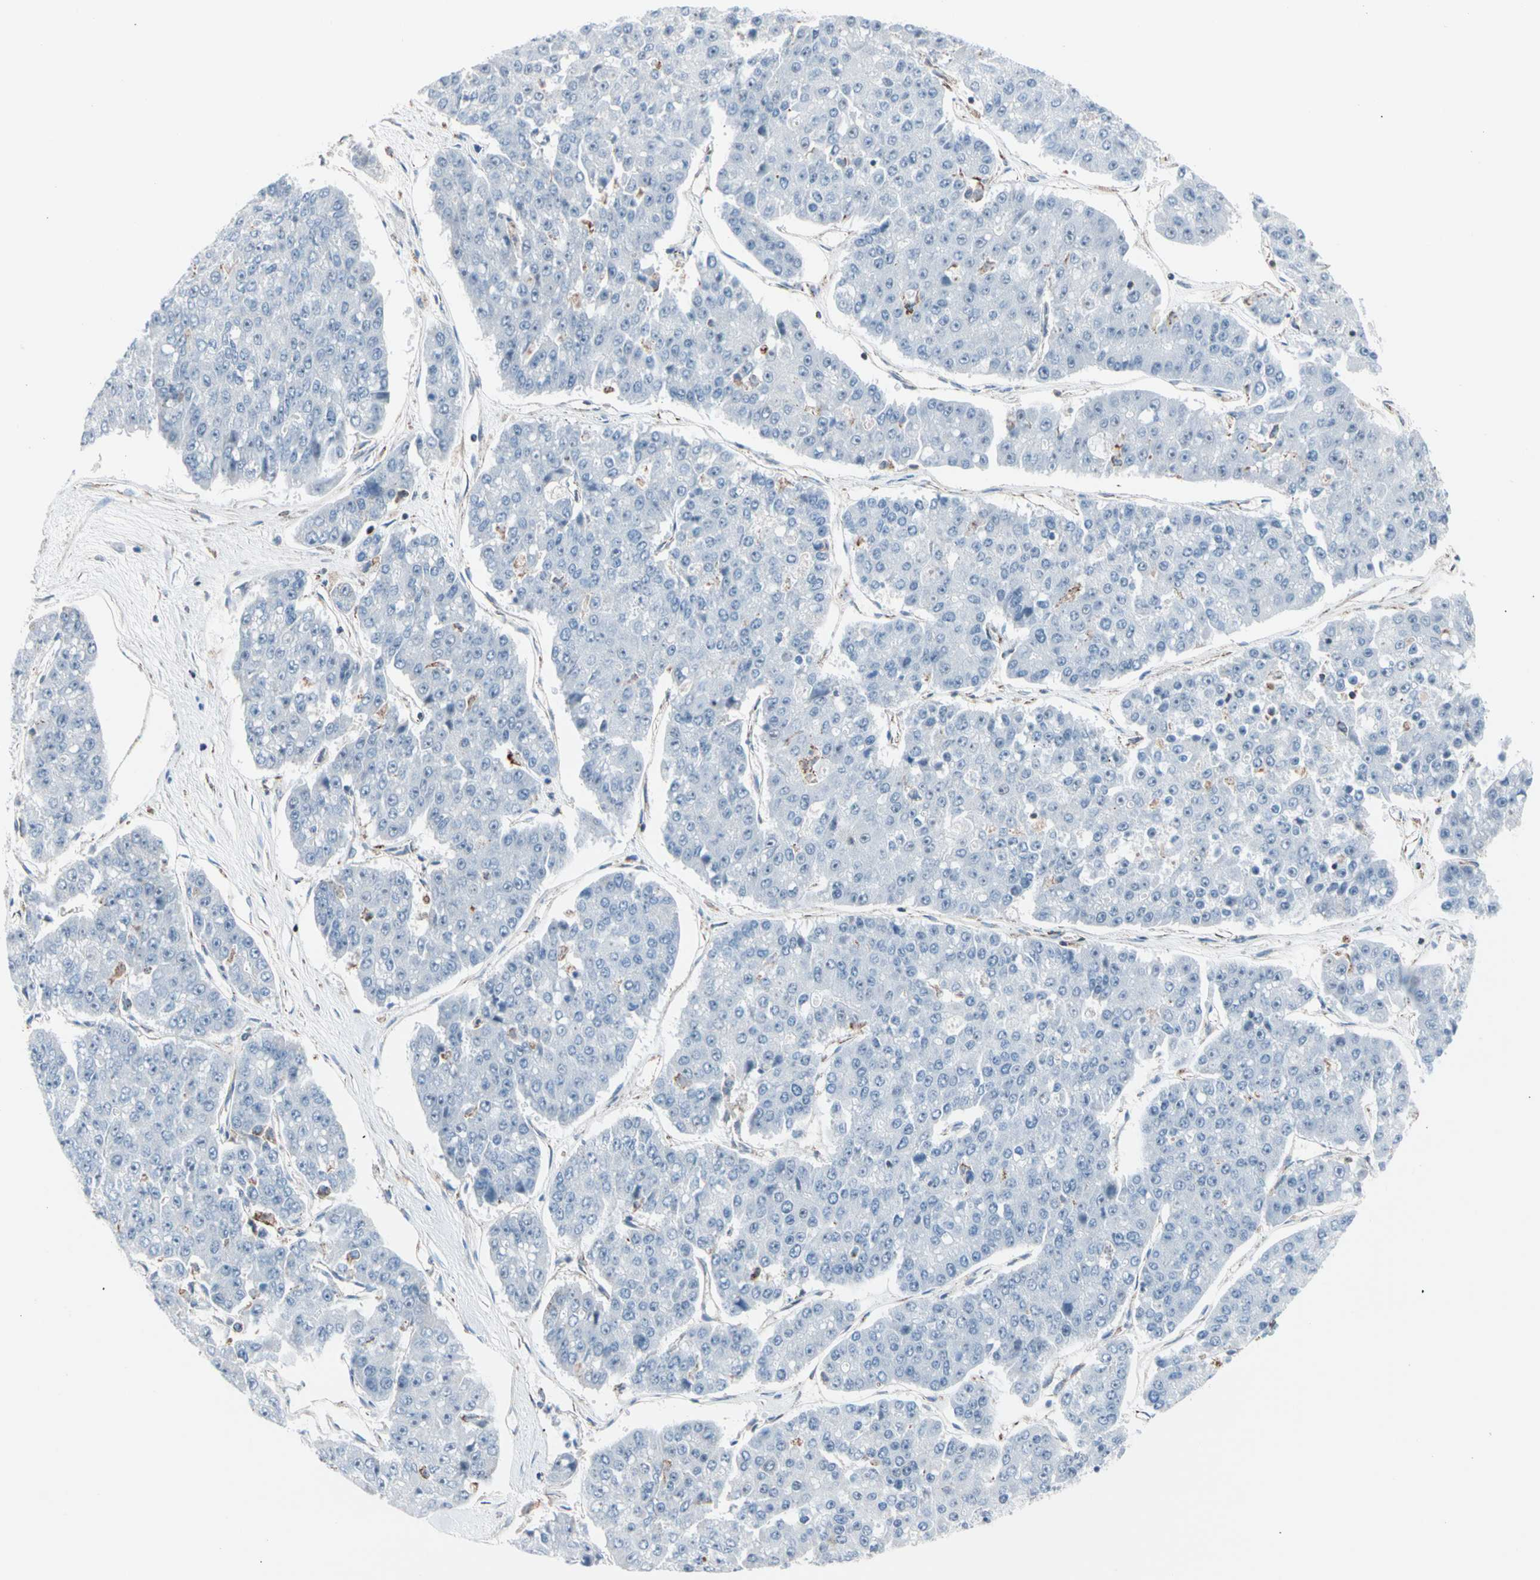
{"staining": {"intensity": "negative", "quantity": "none", "location": "none"}, "tissue": "pancreatic cancer", "cell_type": "Tumor cells", "image_type": "cancer", "snomed": [{"axis": "morphology", "description": "Adenocarcinoma, NOS"}, {"axis": "topography", "description": "Pancreas"}], "caption": "There is no significant positivity in tumor cells of pancreatic cancer.", "gene": "HK1", "patient": {"sex": "male", "age": 50}}